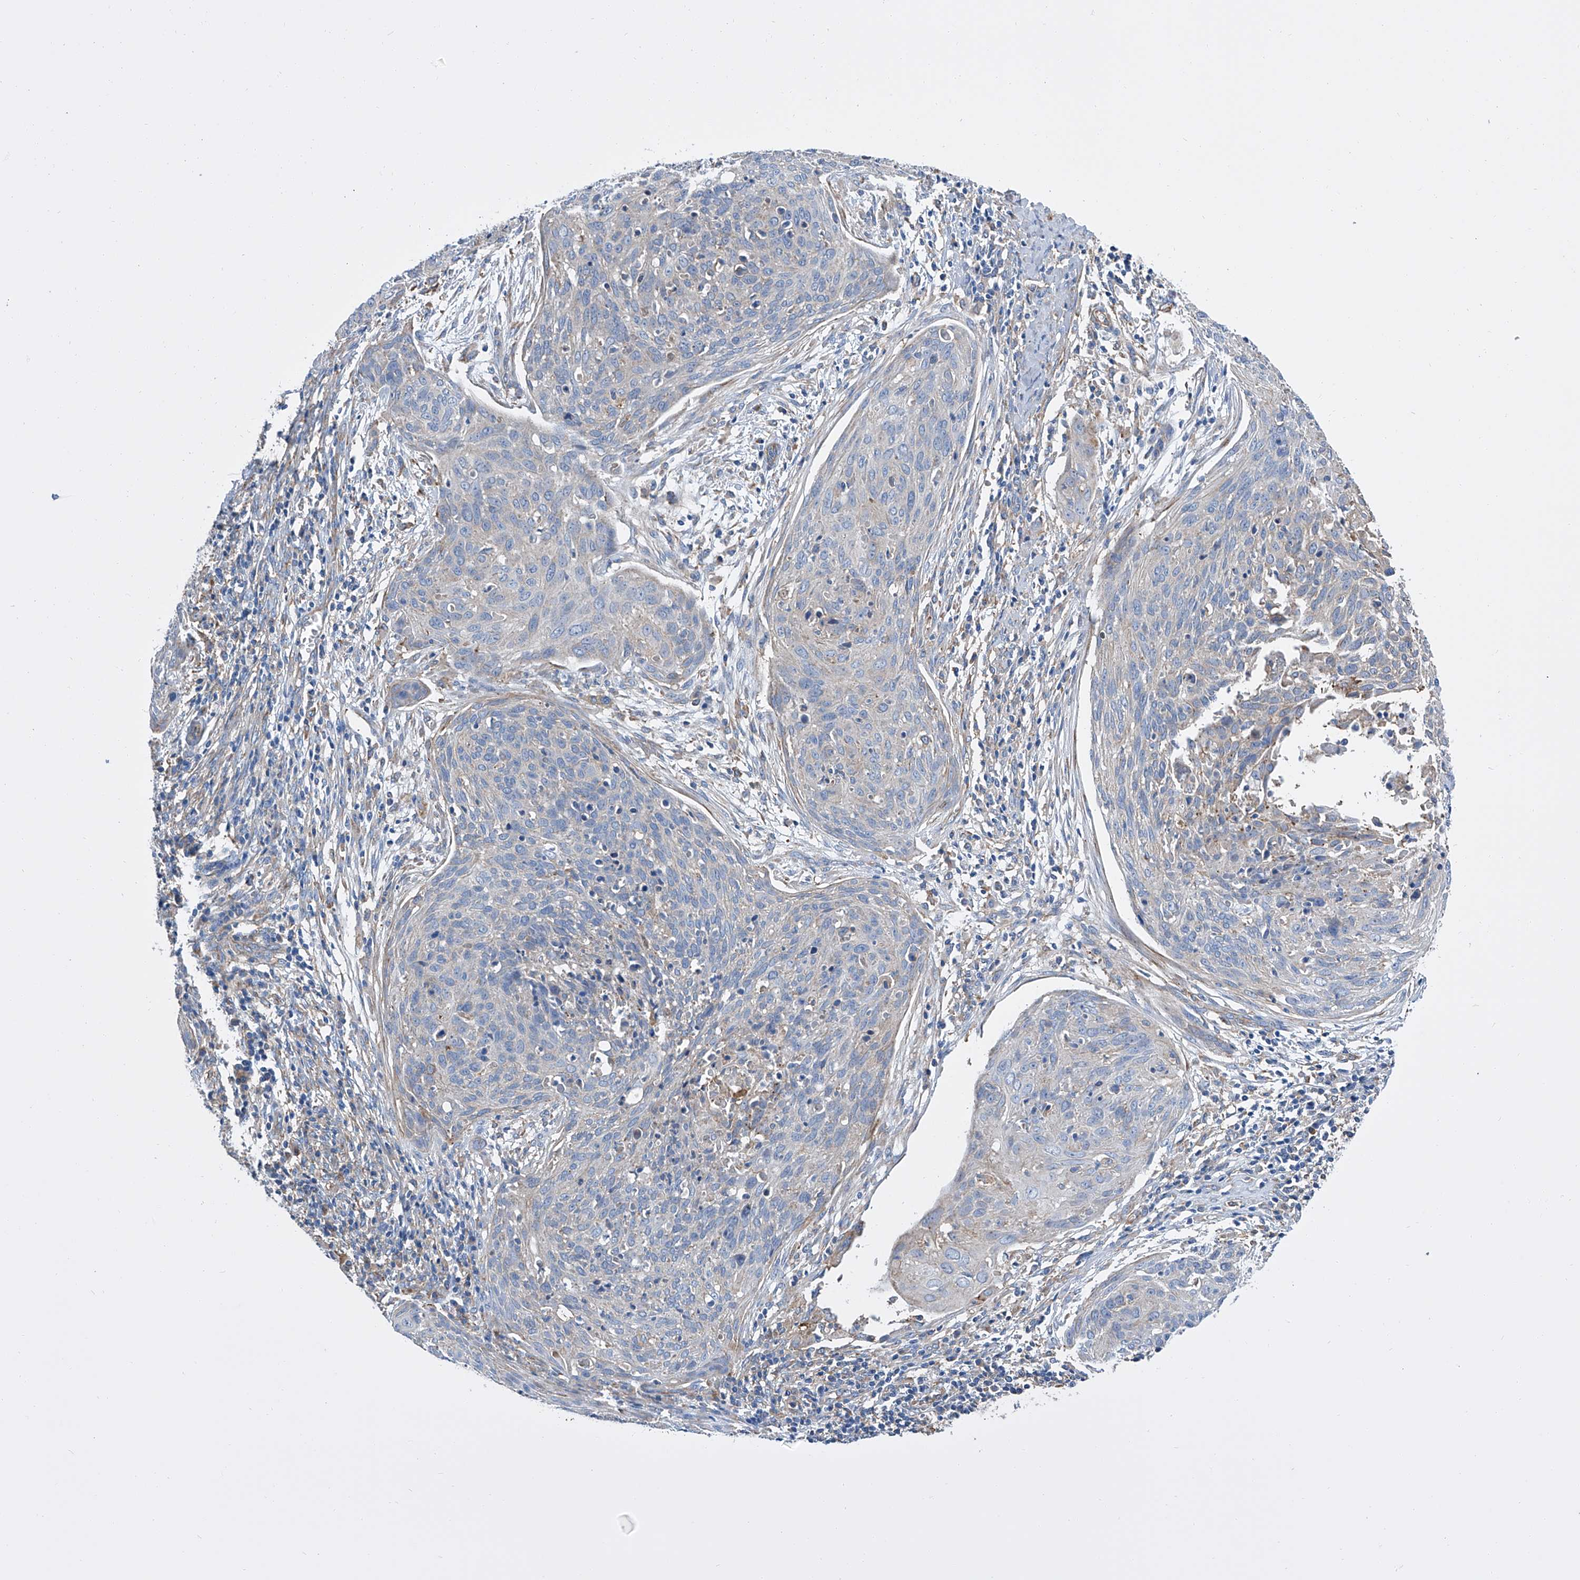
{"staining": {"intensity": "negative", "quantity": "none", "location": "none"}, "tissue": "cervical cancer", "cell_type": "Tumor cells", "image_type": "cancer", "snomed": [{"axis": "morphology", "description": "Squamous cell carcinoma, NOS"}, {"axis": "topography", "description": "Cervix"}], "caption": "Cervical cancer (squamous cell carcinoma) was stained to show a protein in brown. There is no significant staining in tumor cells.", "gene": "GPT", "patient": {"sex": "female", "age": 38}}